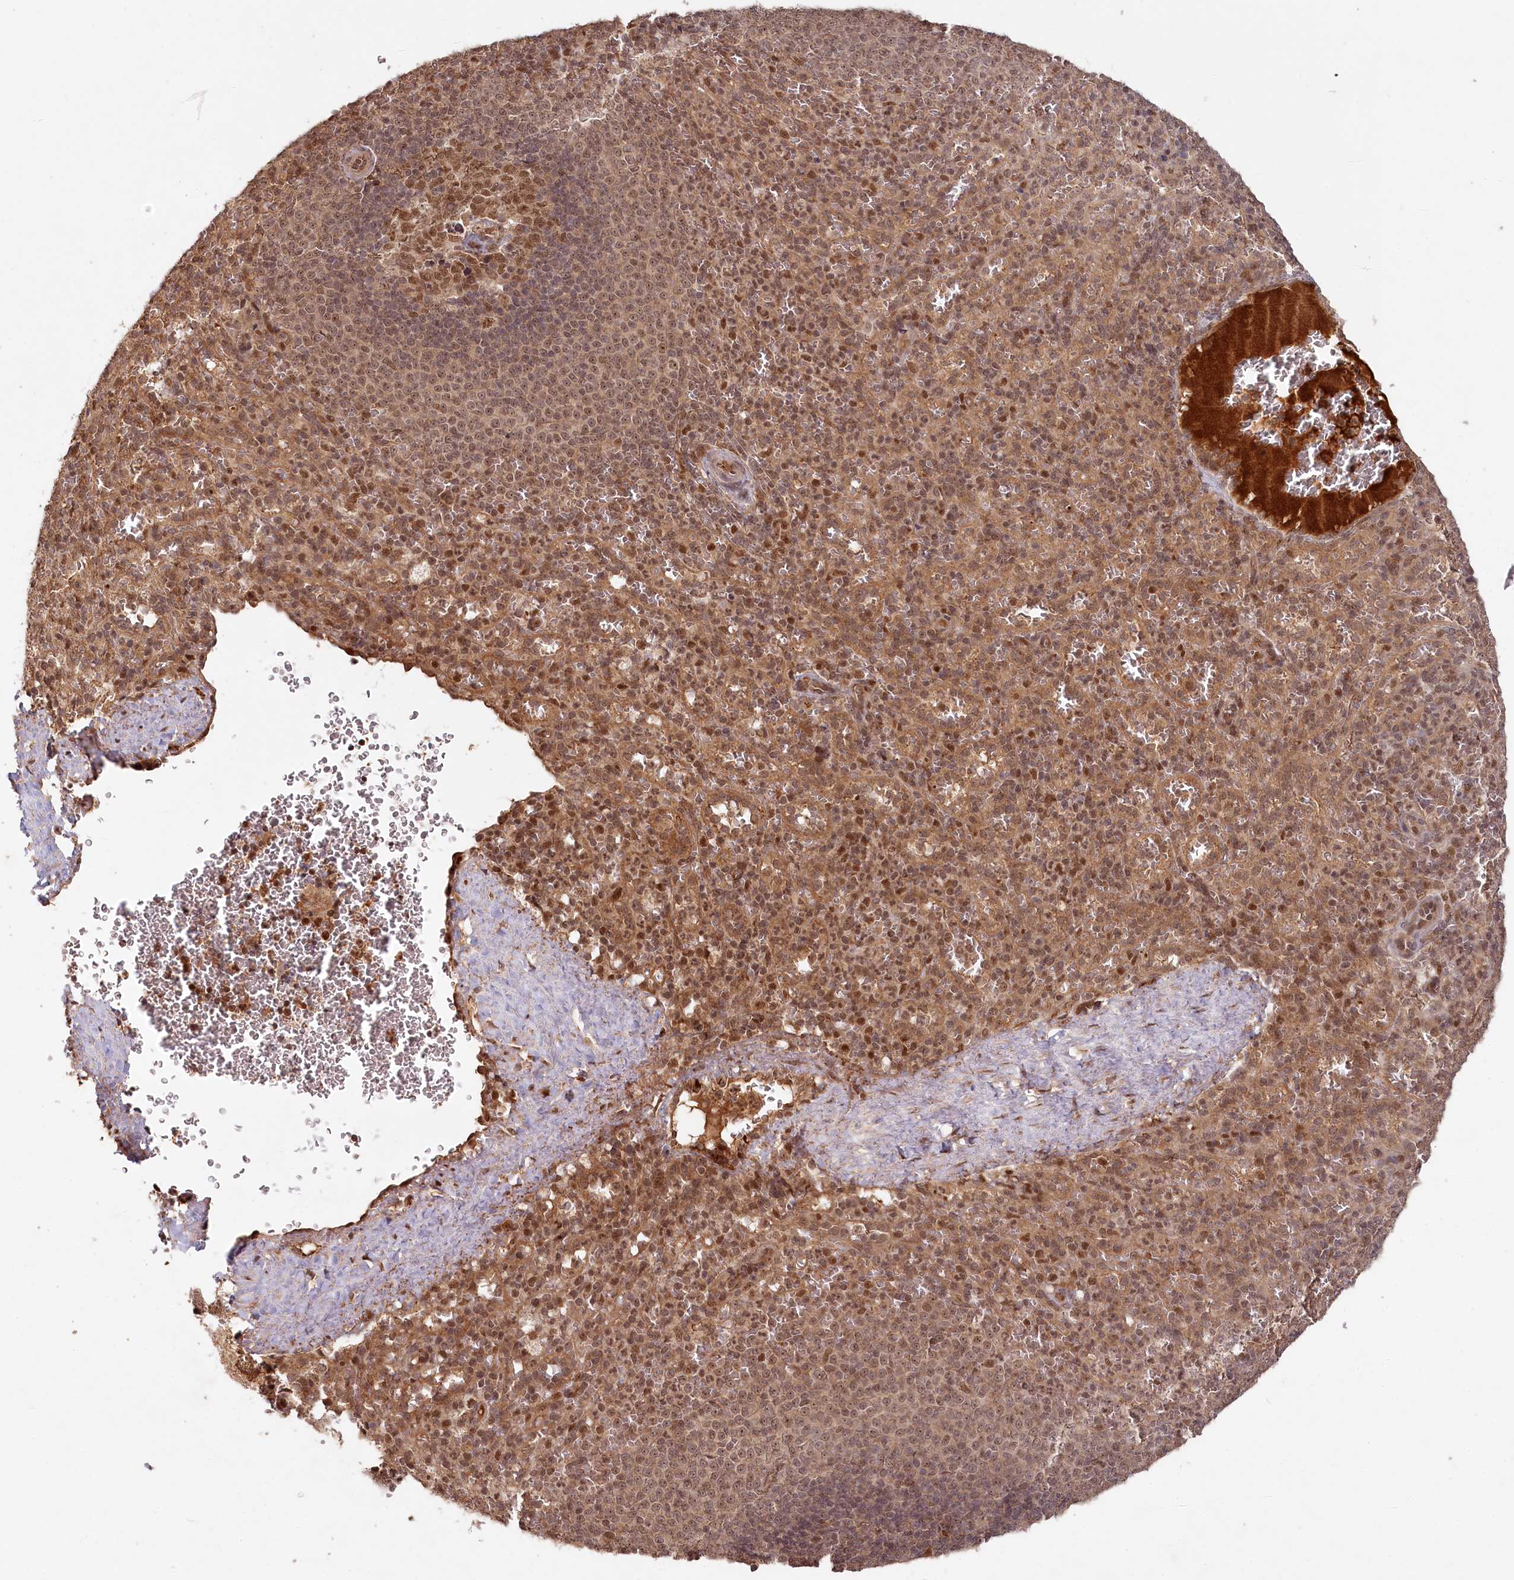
{"staining": {"intensity": "moderate", "quantity": ">75%", "location": "nuclear"}, "tissue": "spleen", "cell_type": "Cells in red pulp", "image_type": "normal", "snomed": [{"axis": "morphology", "description": "Normal tissue, NOS"}, {"axis": "topography", "description": "Spleen"}], "caption": "About >75% of cells in red pulp in unremarkable human spleen display moderate nuclear protein positivity as visualized by brown immunohistochemical staining.", "gene": "WAPL", "patient": {"sex": "female", "age": 21}}